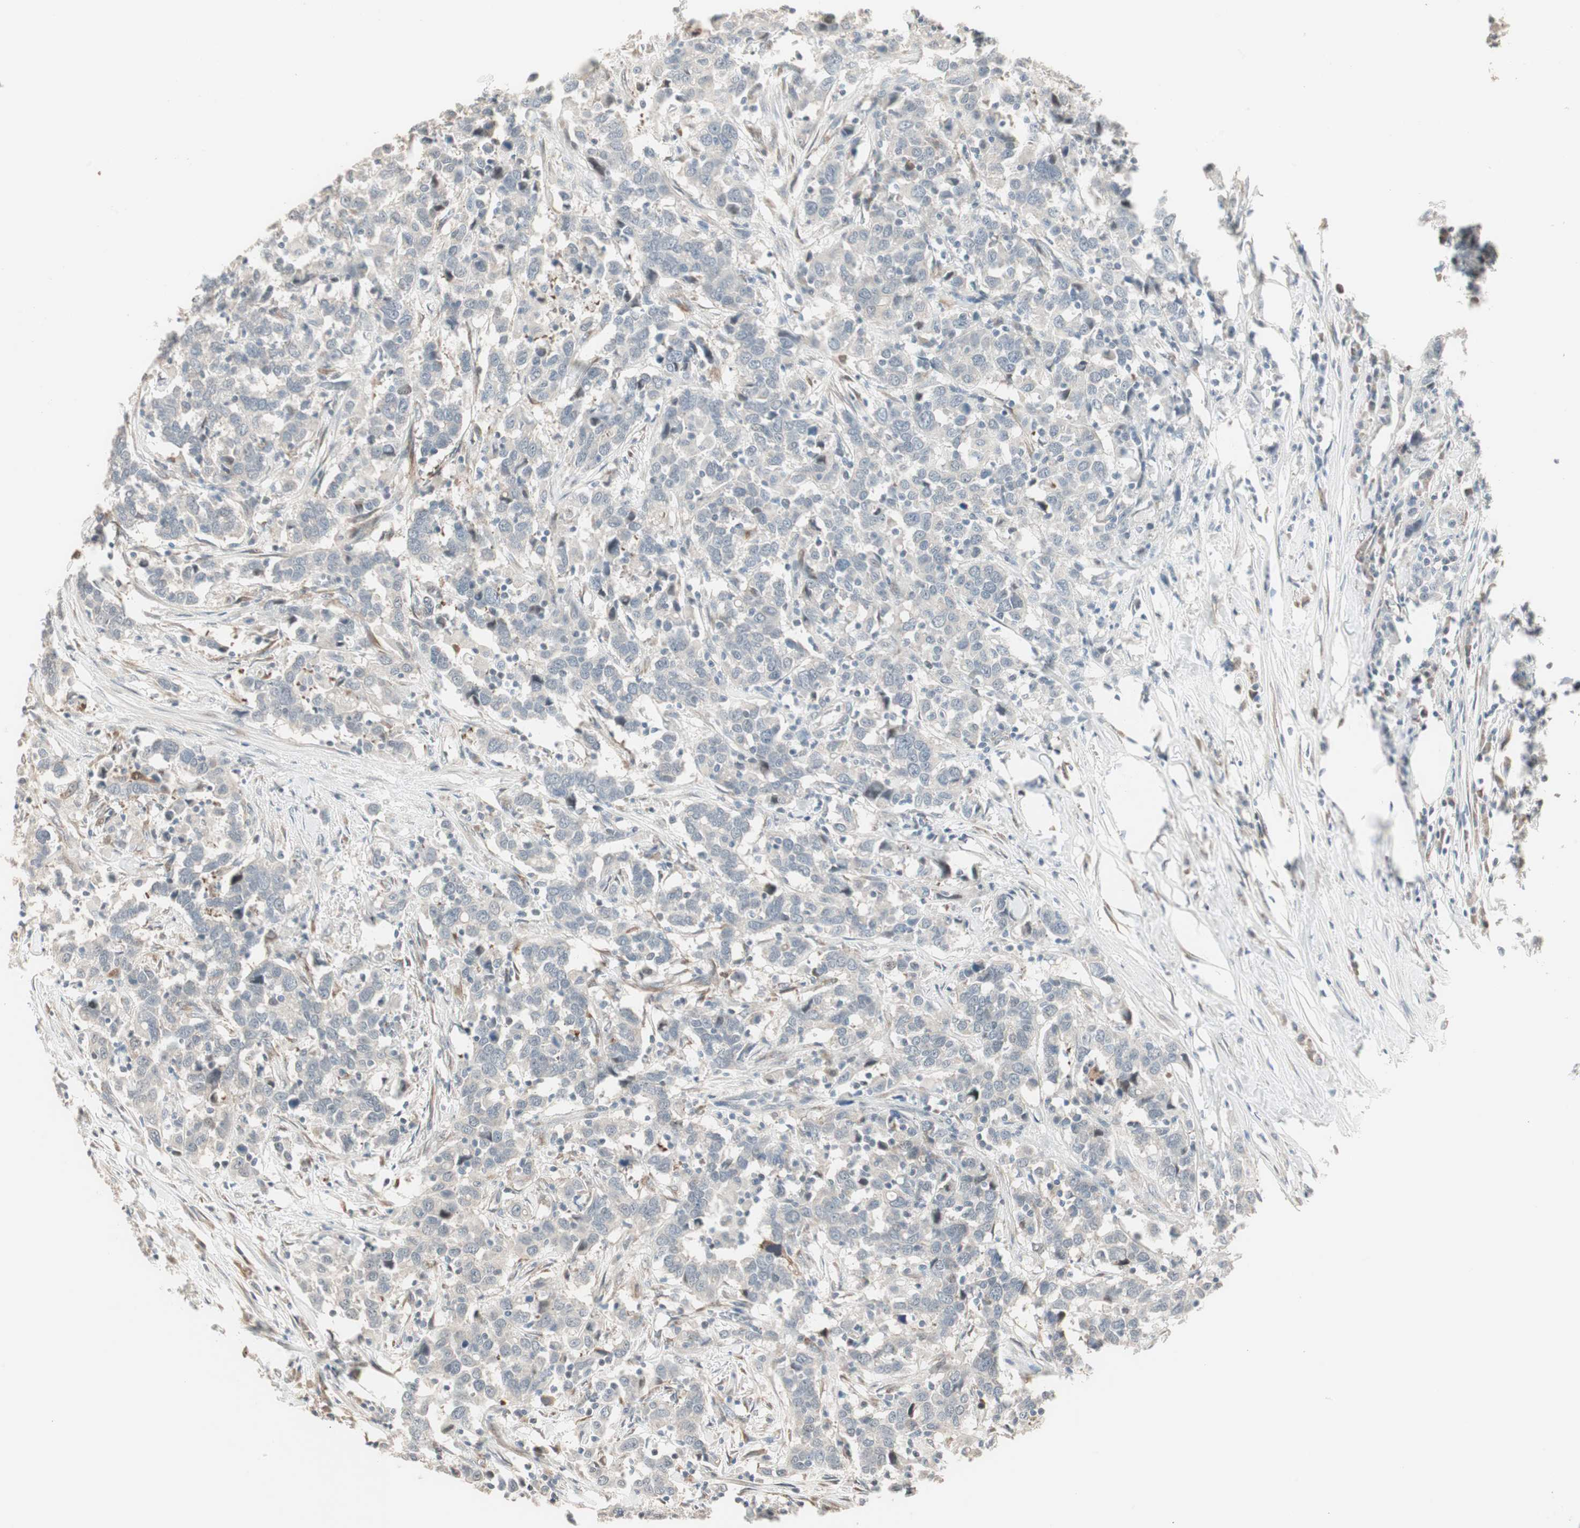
{"staining": {"intensity": "negative", "quantity": "none", "location": "none"}, "tissue": "urothelial cancer", "cell_type": "Tumor cells", "image_type": "cancer", "snomed": [{"axis": "morphology", "description": "Urothelial carcinoma, High grade"}, {"axis": "topography", "description": "Urinary bladder"}], "caption": "An image of human urothelial cancer is negative for staining in tumor cells.", "gene": "PDZK1", "patient": {"sex": "male", "age": 61}}